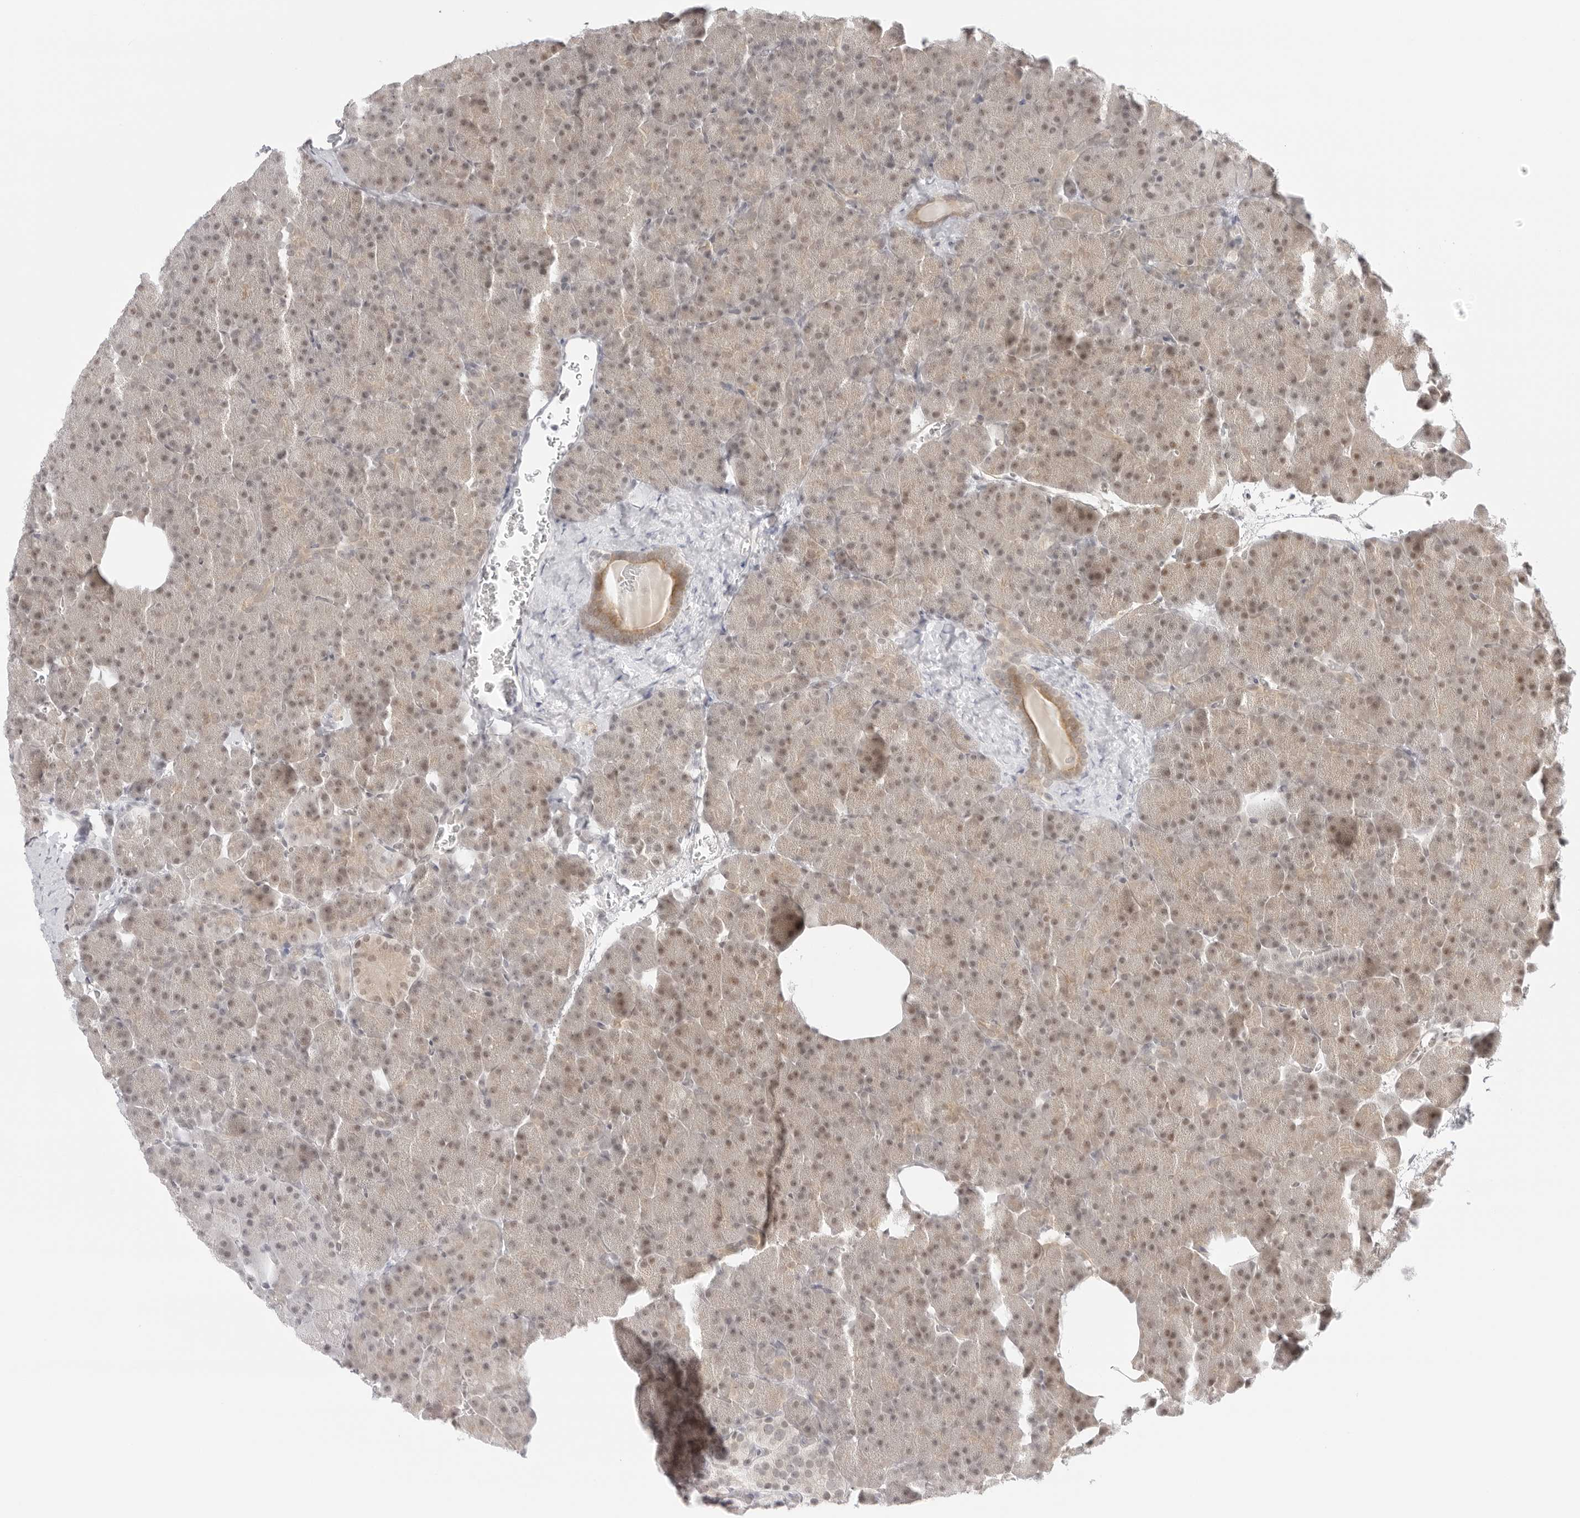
{"staining": {"intensity": "weak", "quantity": "25%-75%", "location": "cytoplasmic/membranous,nuclear"}, "tissue": "pancreas", "cell_type": "Exocrine glandular cells", "image_type": "normal", "snomed": [{"axis": "morphology", "description": "Normal tissue, NOS"}, {"axis": "morphology", "description": "Carcinoid, malignant, NOS"}, {"axis": "topography", "description": "Pancreas"}], "caption": "Immunohistochemical staining of benign human pancreas displays 25%-75% levels of weak cytoplasmic/membranous,nuclear protein staining in about 25%-75% of exocrine glandular cells. (DAB = brown stain, brightfield microscopy at high magnification).", "gene": "MED18", "patient": {"sex": "female", "age": 35}}